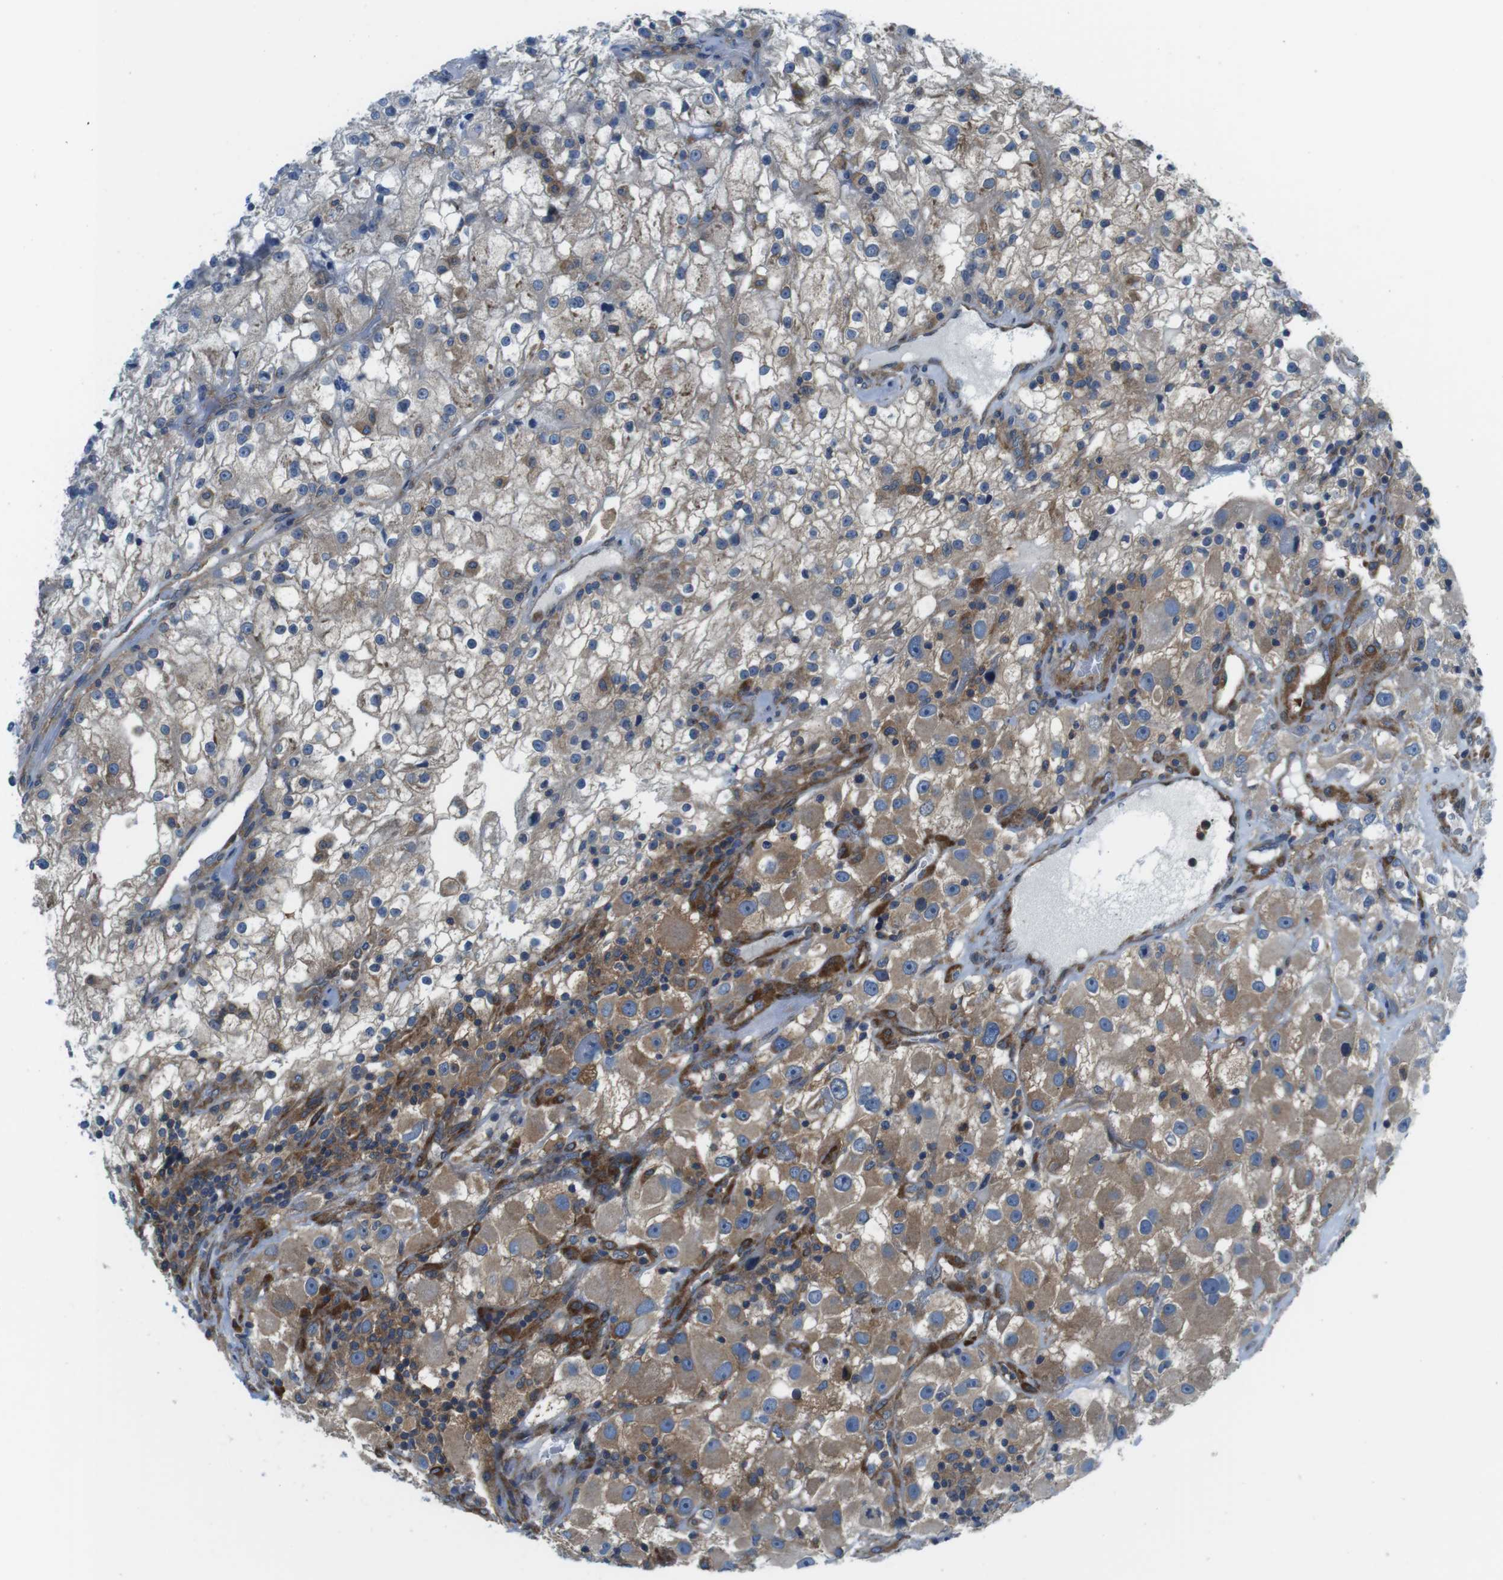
{"staining": {"intensity": "moderate", "quantity": "25%-75%", "location": "cytoplasmic/membranous"}, "tissue": "renal cancer", "cell_type": "Tumor cells", "image_type": "cancer", "snomed": [{"axis": "morphology", "description": "Adenocarcinoma, NOS"}, {"axis": "topography", "description": "Kidney"}], "caption": "Protein staining displays moderate cytoplasmic/membranous expression in approximately 25%-75% of tumor cells in renal cancer. (IHC, brightfield microscopy, high magnification).", "gene": "EIF2B5", "patient": {"sex": "female", "age": 52}}